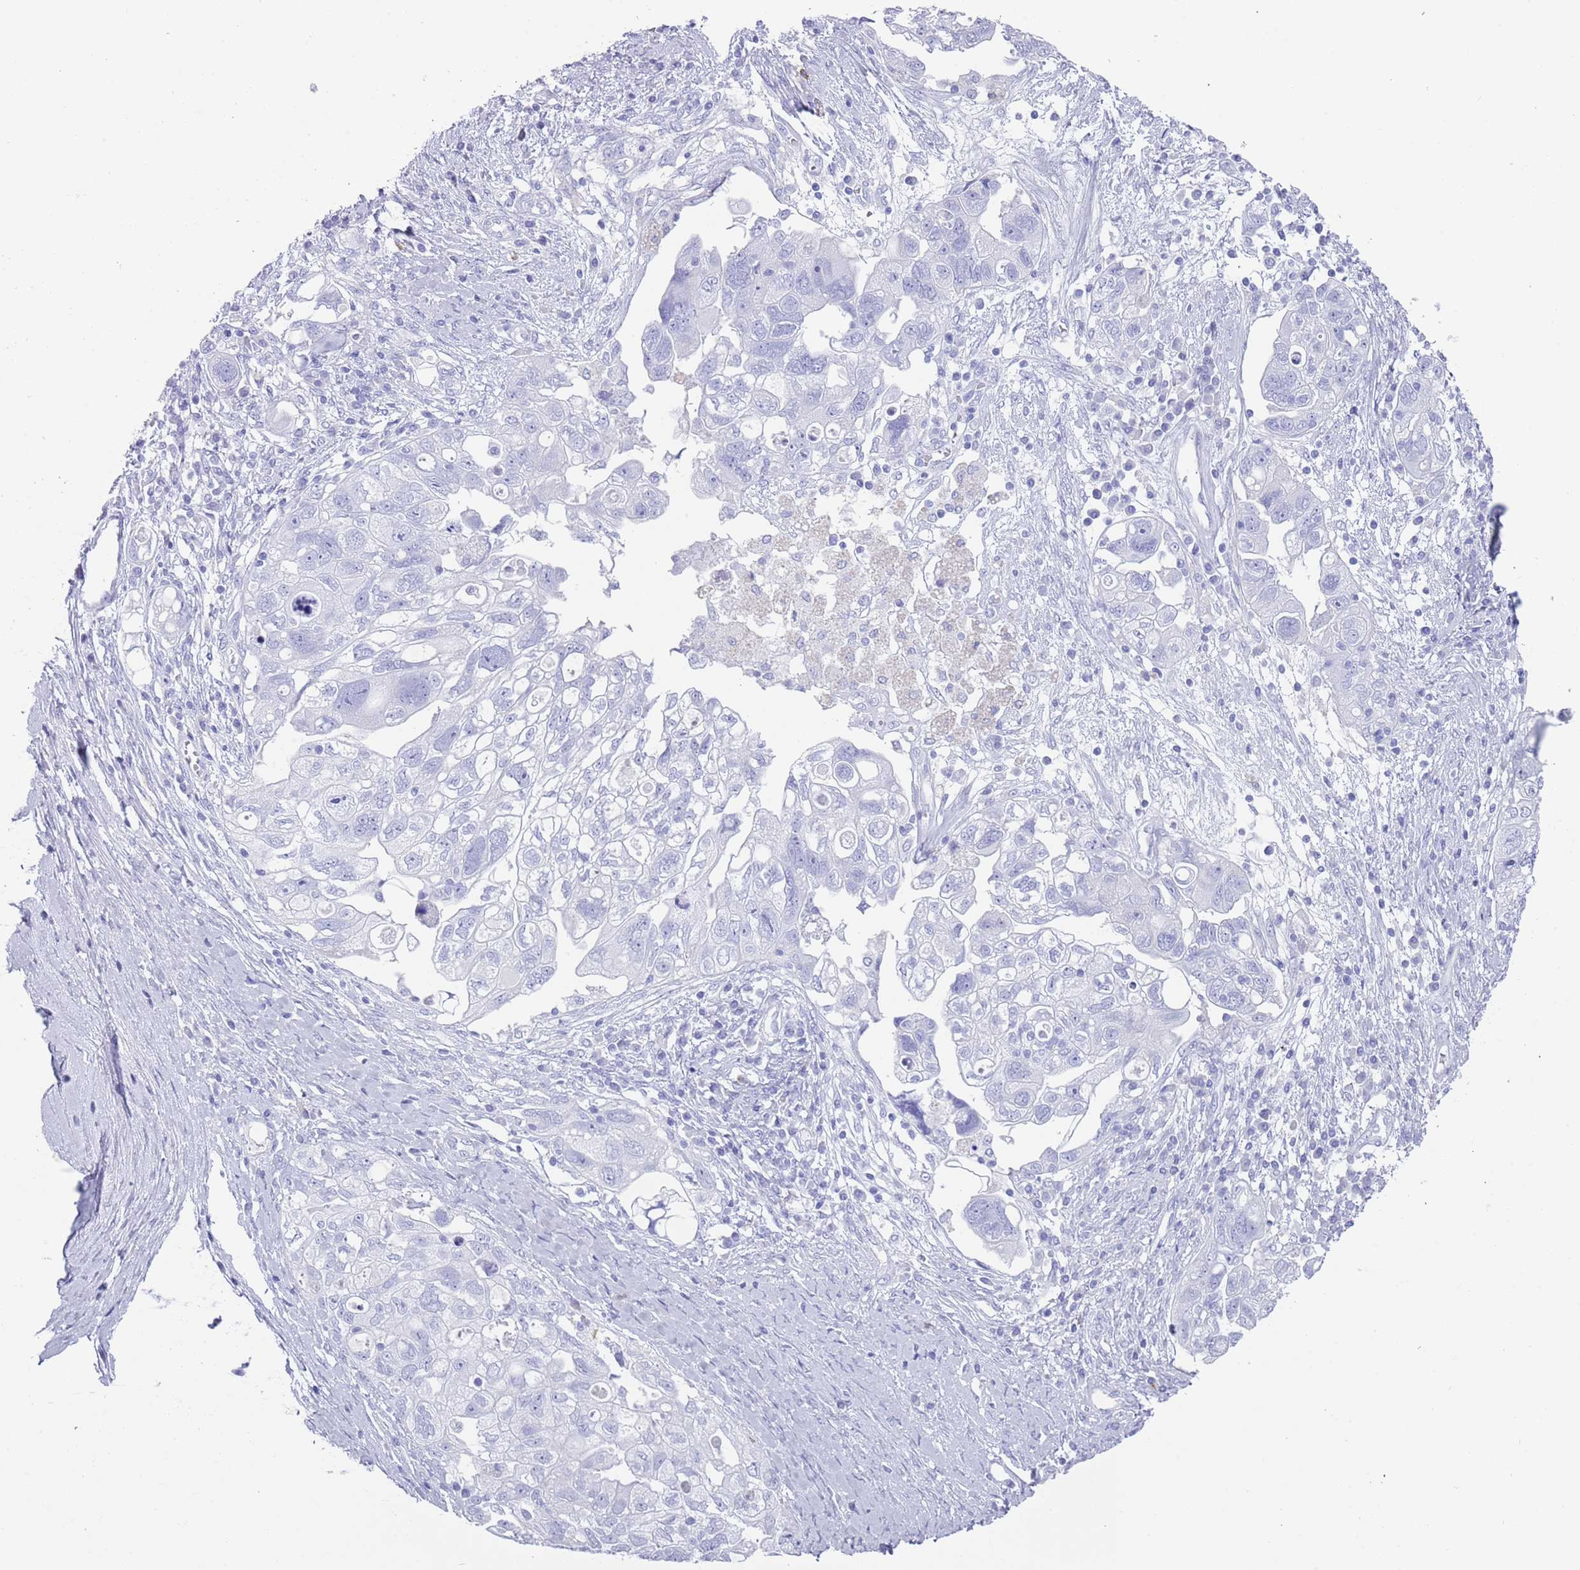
{"staining": {"intensity": "negative", "quantity": "none", "location": "none"}, "tissue": "ovarian cancer", "cell_type": "Tumor cells", "image_type": "cancer", "snomed": [{"axis": "morphology", "description": "Carcinoma, NOS"}, {"axis": "morphology", "description": "Cystadenocarcinoma, serous, NOS"}, {"axis": "topography", "description": "Ovary"}], "caption": "Protein analysis of ovarian cancer demonstrates no significant staining in tumor cells.", "gene": "MYADML2", "patient": {"sex": "female", "age": 69}}